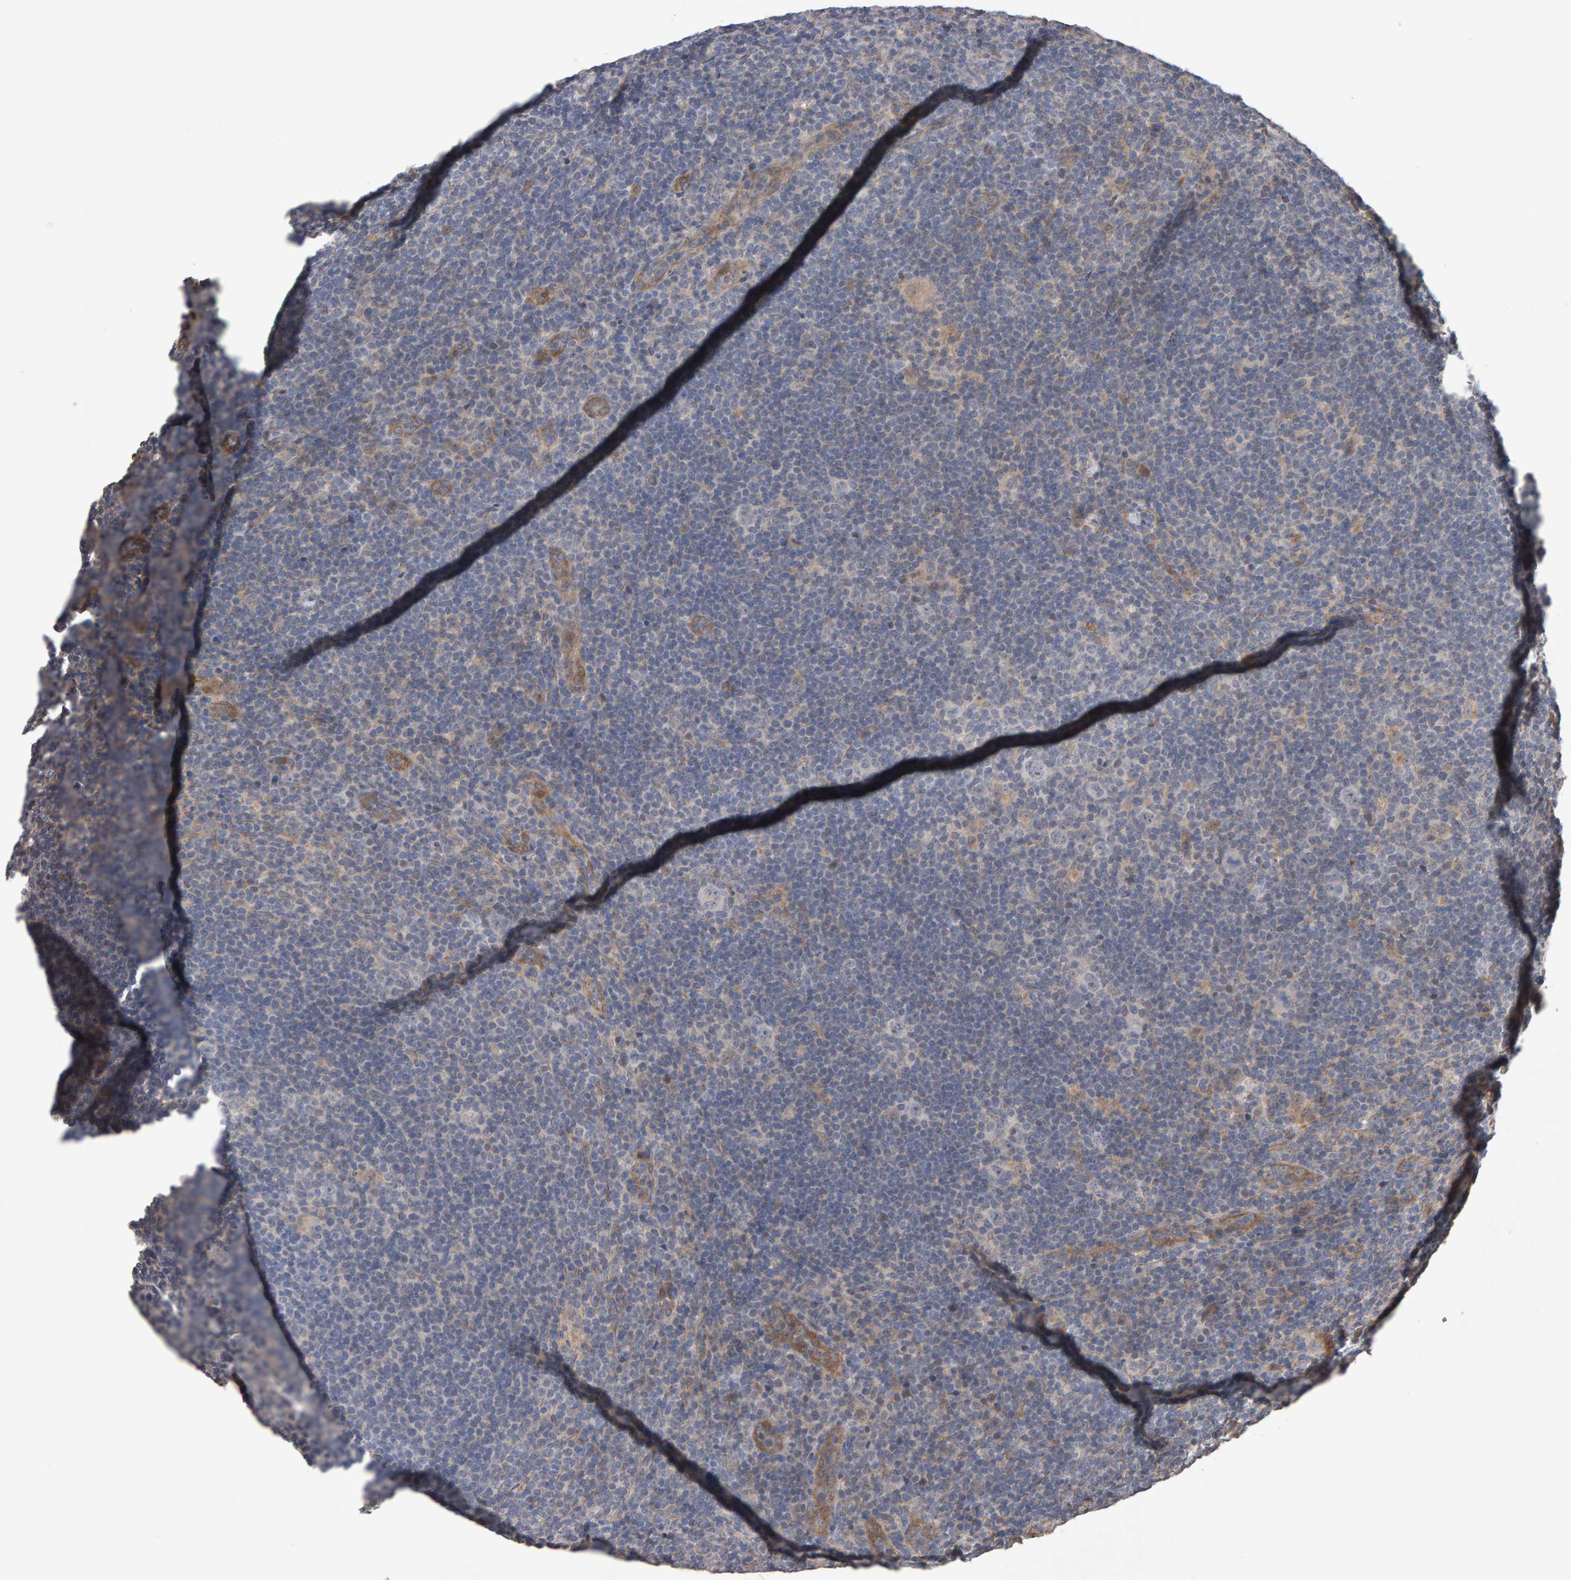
{"staining": {"intensity": "negative", "quantity": "none", "location": "none"}, "tissue": "lymphoma", "cell_type": "Tumor cells", "image_type": "cancer", "snomed": [{"axis": "morphology", "description": "Hodgkin's disease, NOS"}, {"axis": "topography", "description": "Lymph node"}], "caption": "IHC of Hodgkin's disease displays no expression in tumor cells. (Brightfield microscopy of DAB (3,3'-diaminobenzidine) immunohistochemistry (IHC) at high magnification).", "gene": "COASY", "patient": {"sex": "female", "age": 57}}